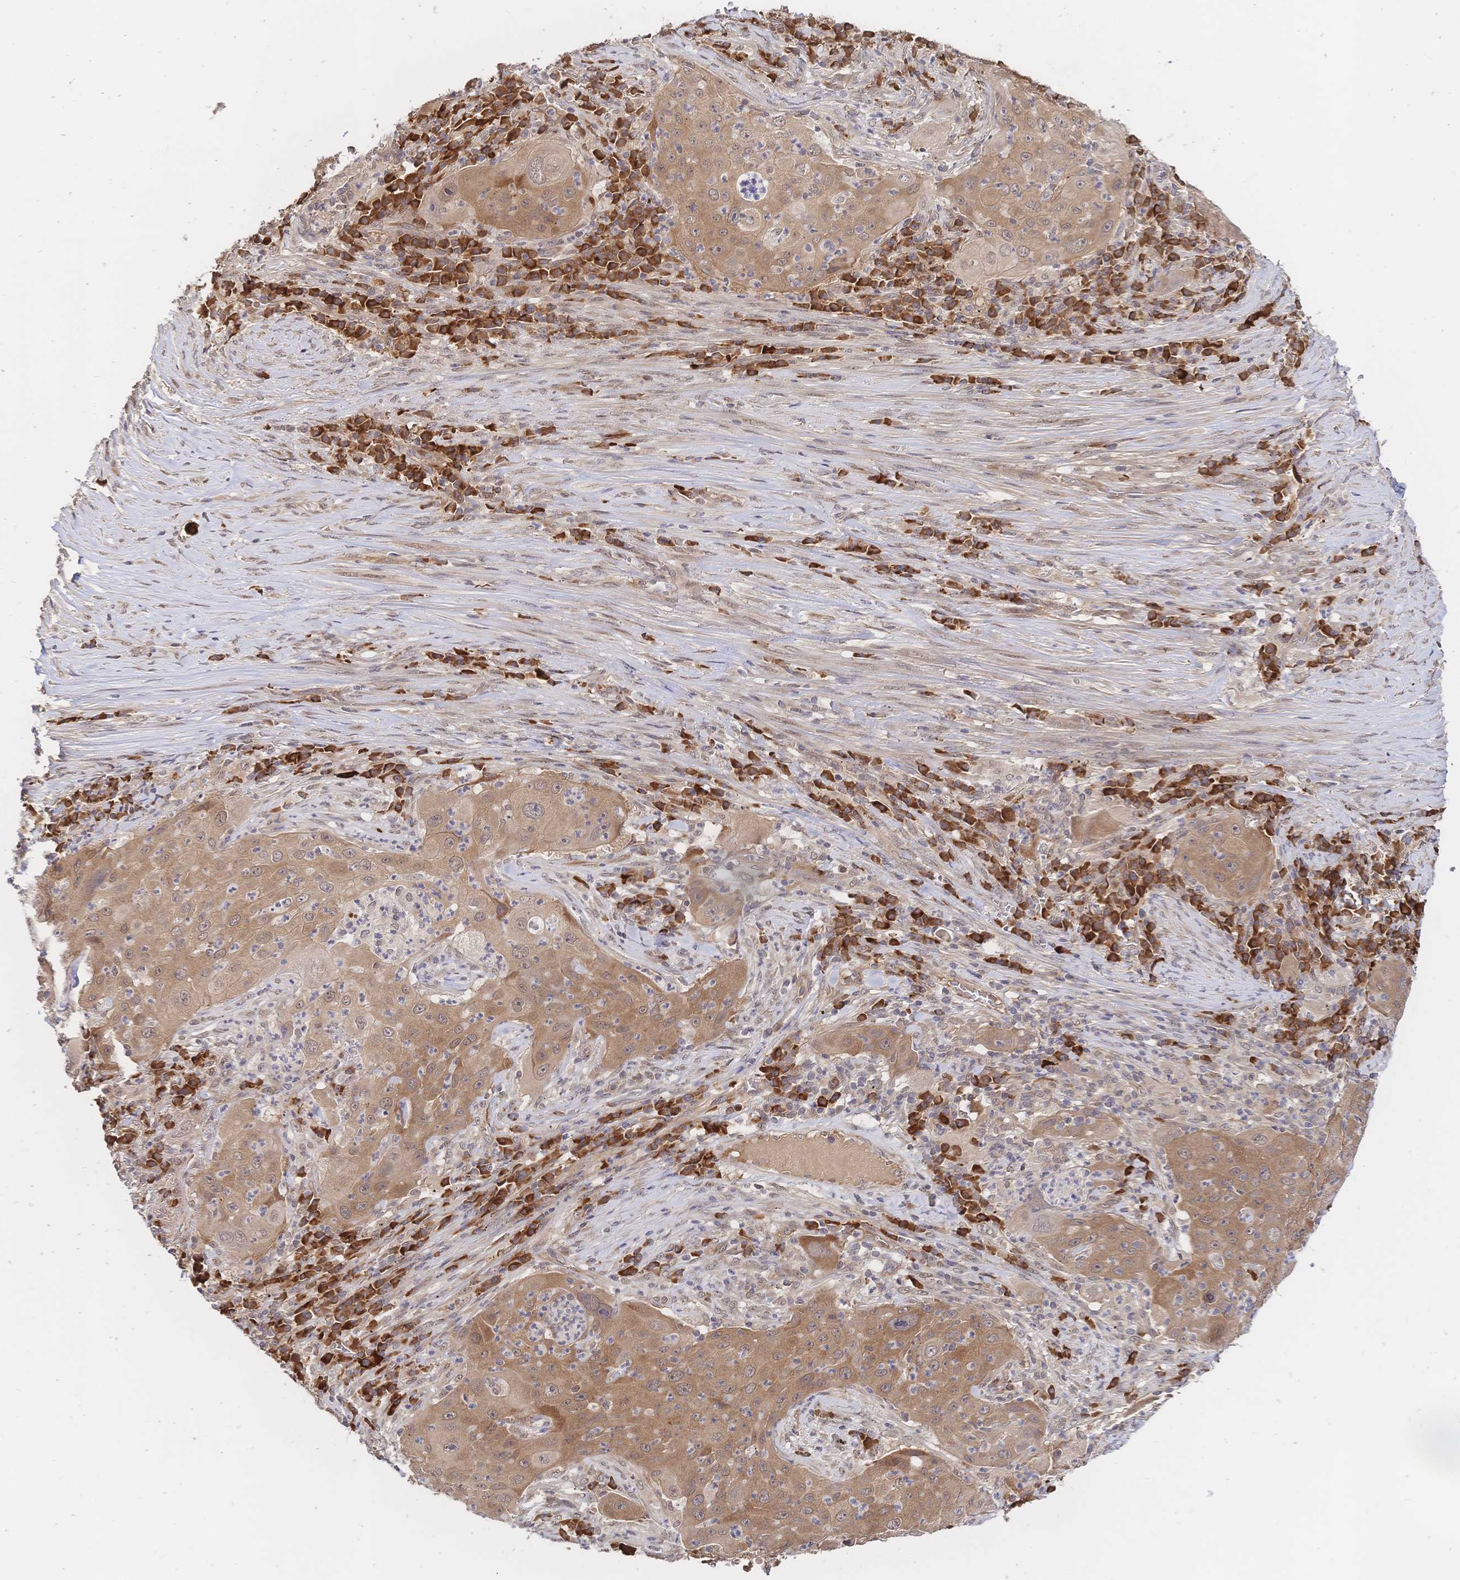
{"staining": {"intensity": "moderate", "quantity": ">75%", "location": "cytoplasmic/membranous"}, "tissue": "lung cancer", "cell_type": "Tumor cells", "image_type": "cancer", "snomed": [{"axis": "morphology", "description": "Squamous cell carcinoma, NOS"}, {"axis": "topography", "description": "Lung"}], "caption": "A brown stain shows moderate cytoplasmic/membranous positivity of a protein in human lung squamous cell carcinoma tumor cells.", "gene": "LMO4", "patient": {"sex": "female", "age": 59}}